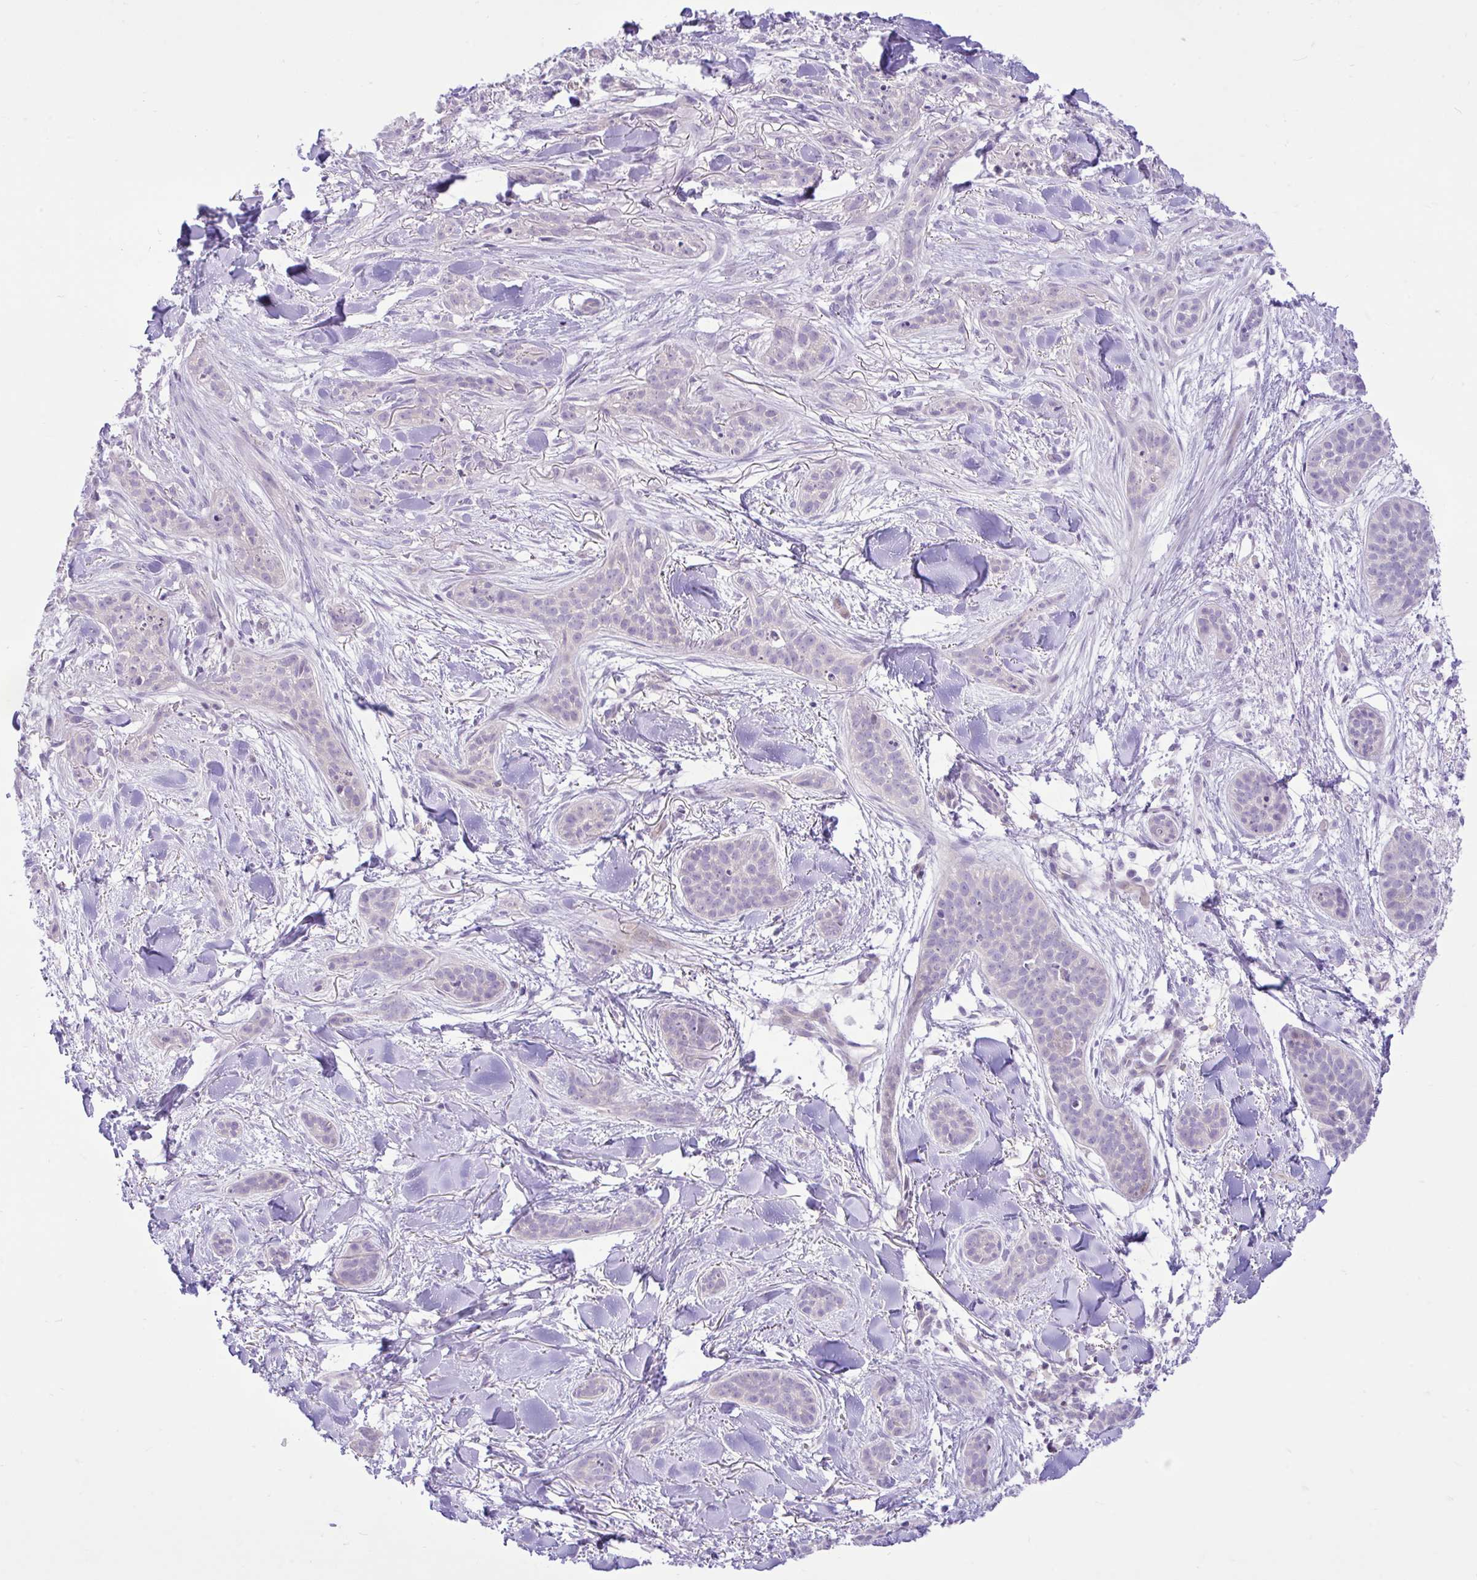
{"staining": {"intensity": "negative", "quantity": "none", "location": "none"}, "tissue": "skin cancer", "cell_type": "Tumor cells", "image_type": "cancer", "snomed": [{"axis": "morphology", "description": "Basal cell carcinoma"}, {"axis": "topography", "description": "Skin"}], "caption": "Tumor cells are negative for brown protein staining in skin cancer. (Stains: DAB (3,3'-diaminobenzidine) IHC with hematoxylin counter stain, Microscopy: brightfield microscopy at high magnification).", "gene": "ZNF101", "patient": {"sex": "male", "age": 52}}